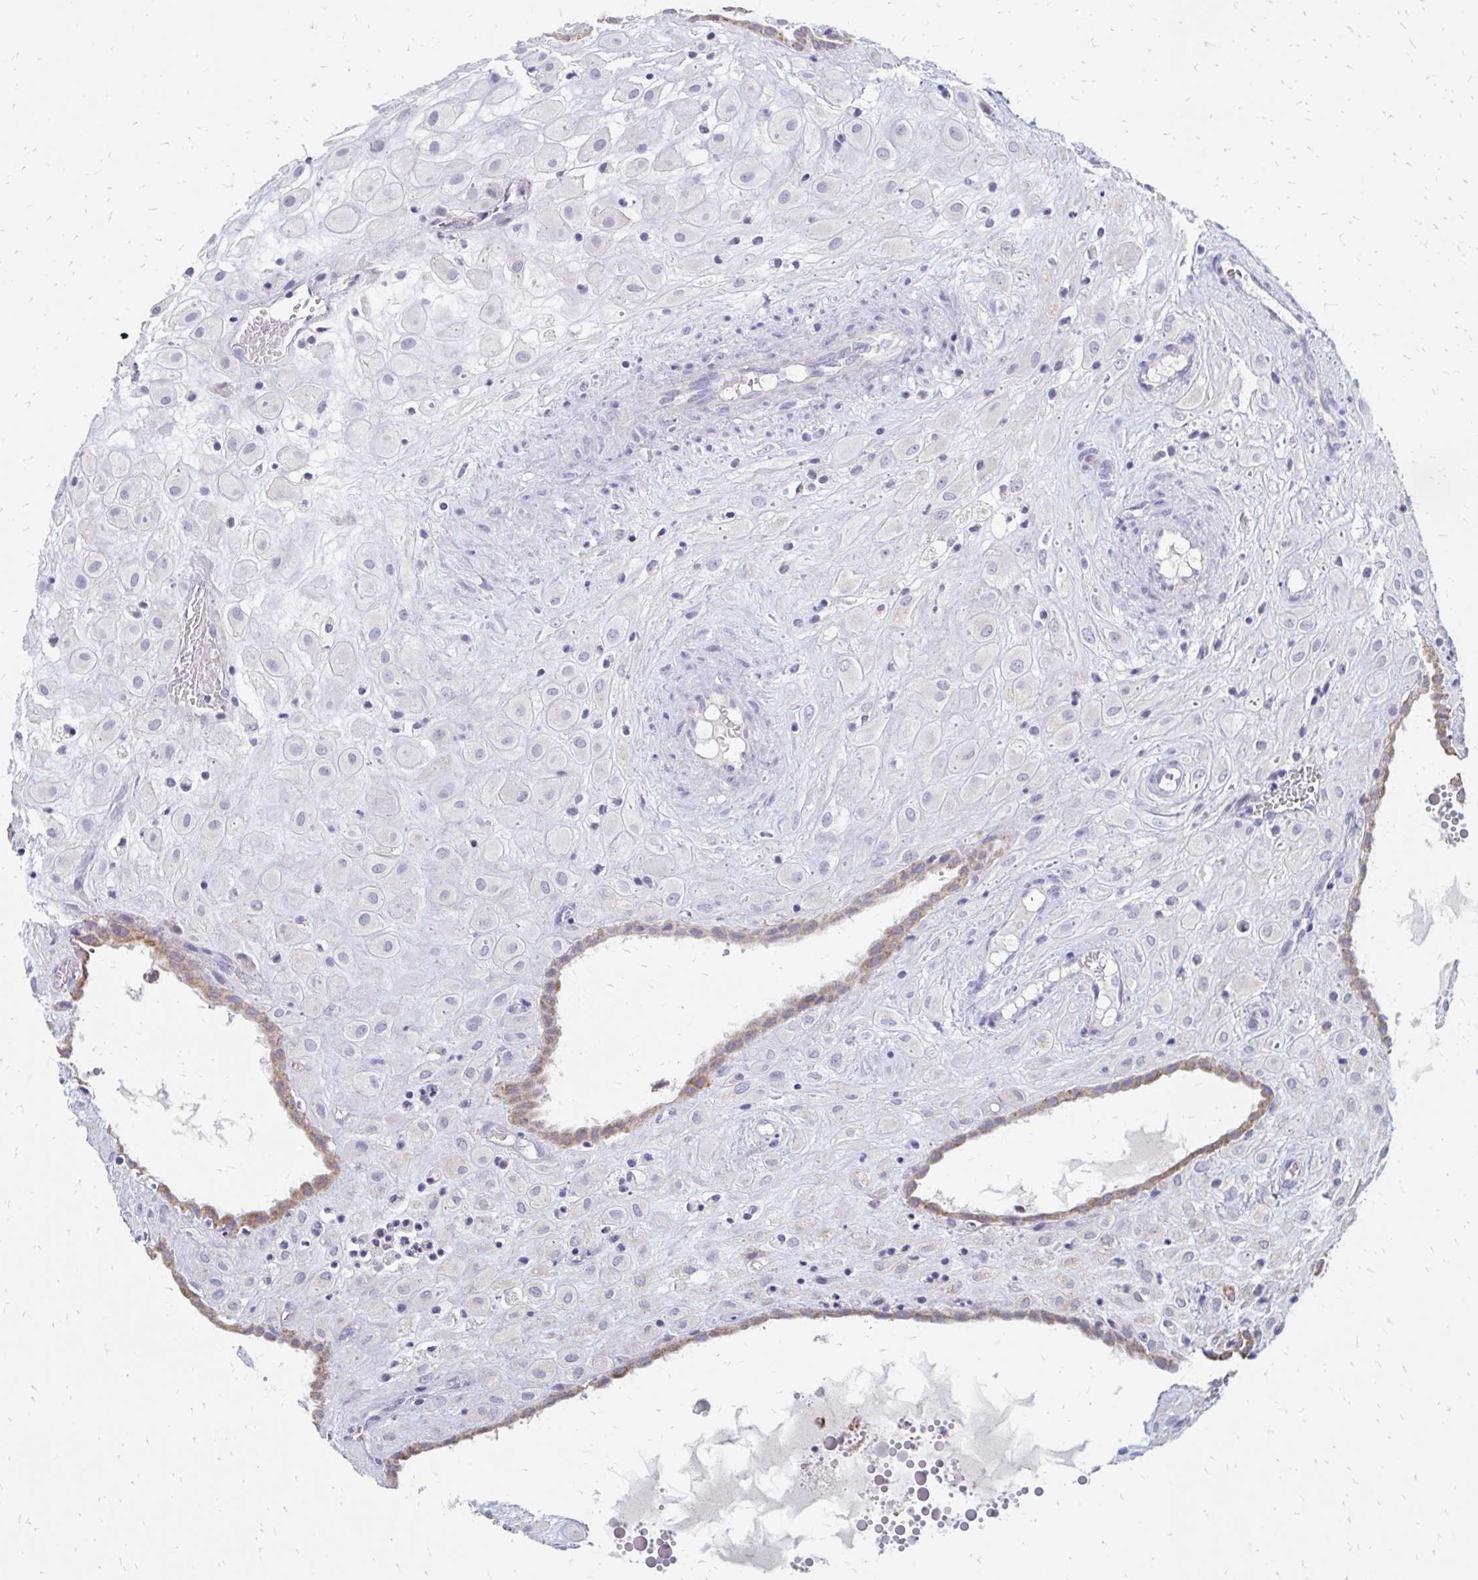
{"staining": {"intensity": "negative", "quantity": "none", "location": "none"}, "tissue": "placenta", "cell_type": "Decidual cells", "image_type": "normal", "snomed": [{"axis": "morphology", "description": "Normal tissue, NOS"}, {"axis": "topography", "description": "Placenta"}], "caption": "High magnification brightfield microscopy of unremarkable placenta stained with DAB (3,3'-diaminobenzidine) (brown) and counterstained with hematoxylin (blue): decidual cells show no significant expression. (IHC, brightfield microscopy, high magnification).", "gene": "OR10V1", "patient": {"sex": "female", "age": 24}}